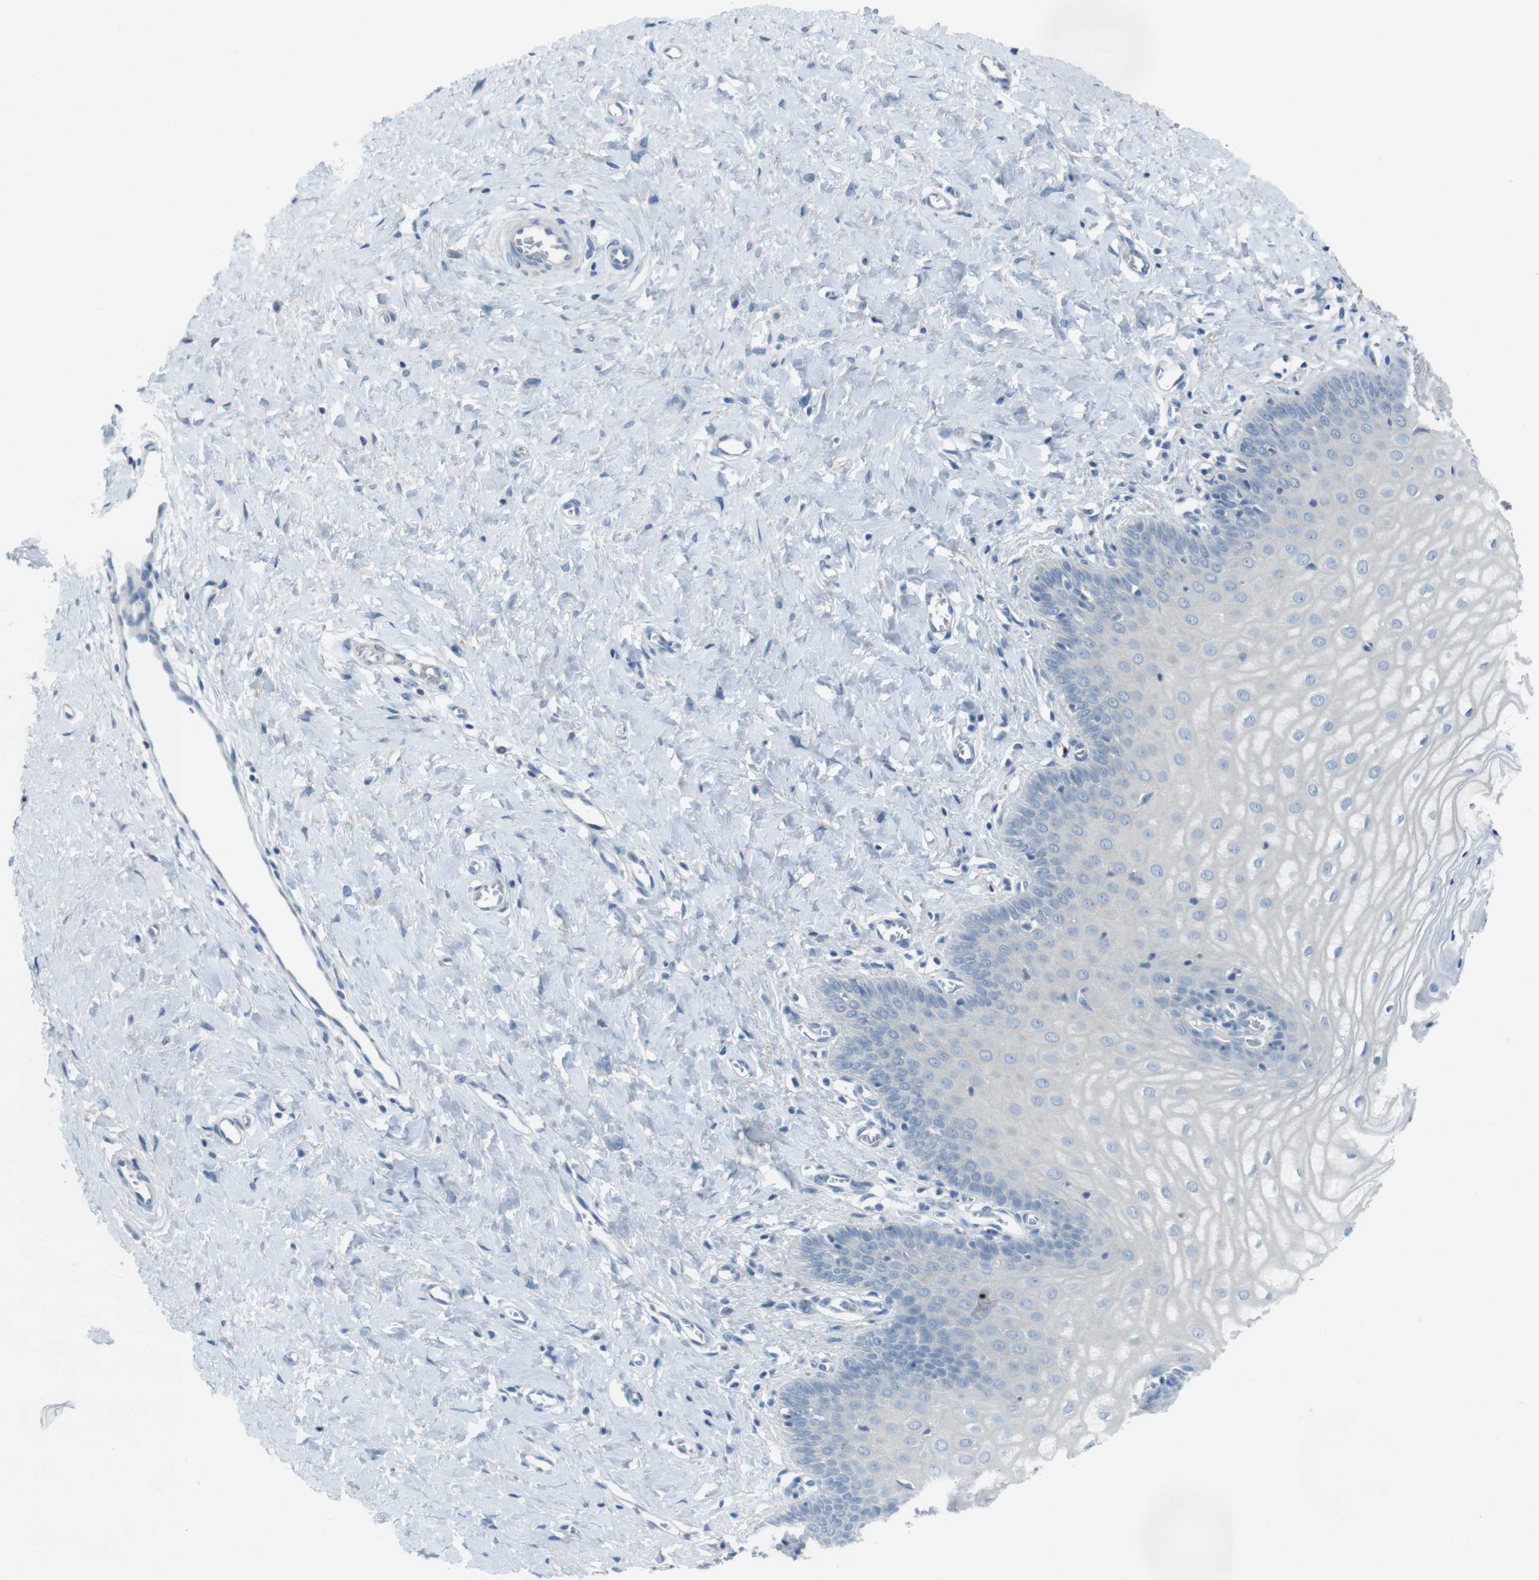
{"staining": {"intensity": "negative", "quantity": "none", "location": "none"}, "tissue": "cervix", "cell_type": "Glandular cells", "image_type": "normal", "snomed": [{"axis": "morphology", "description": "Normal tissue, NOS"}, {"axis": "topography", "description": "Cervix"}], "caption": "The IHC micrograph has no significant staining in glandular cells of cervix. (DAB IHC, high magnification).", "gene": "ENTPD7", "patient": {"sex": "female", "age": 55}}